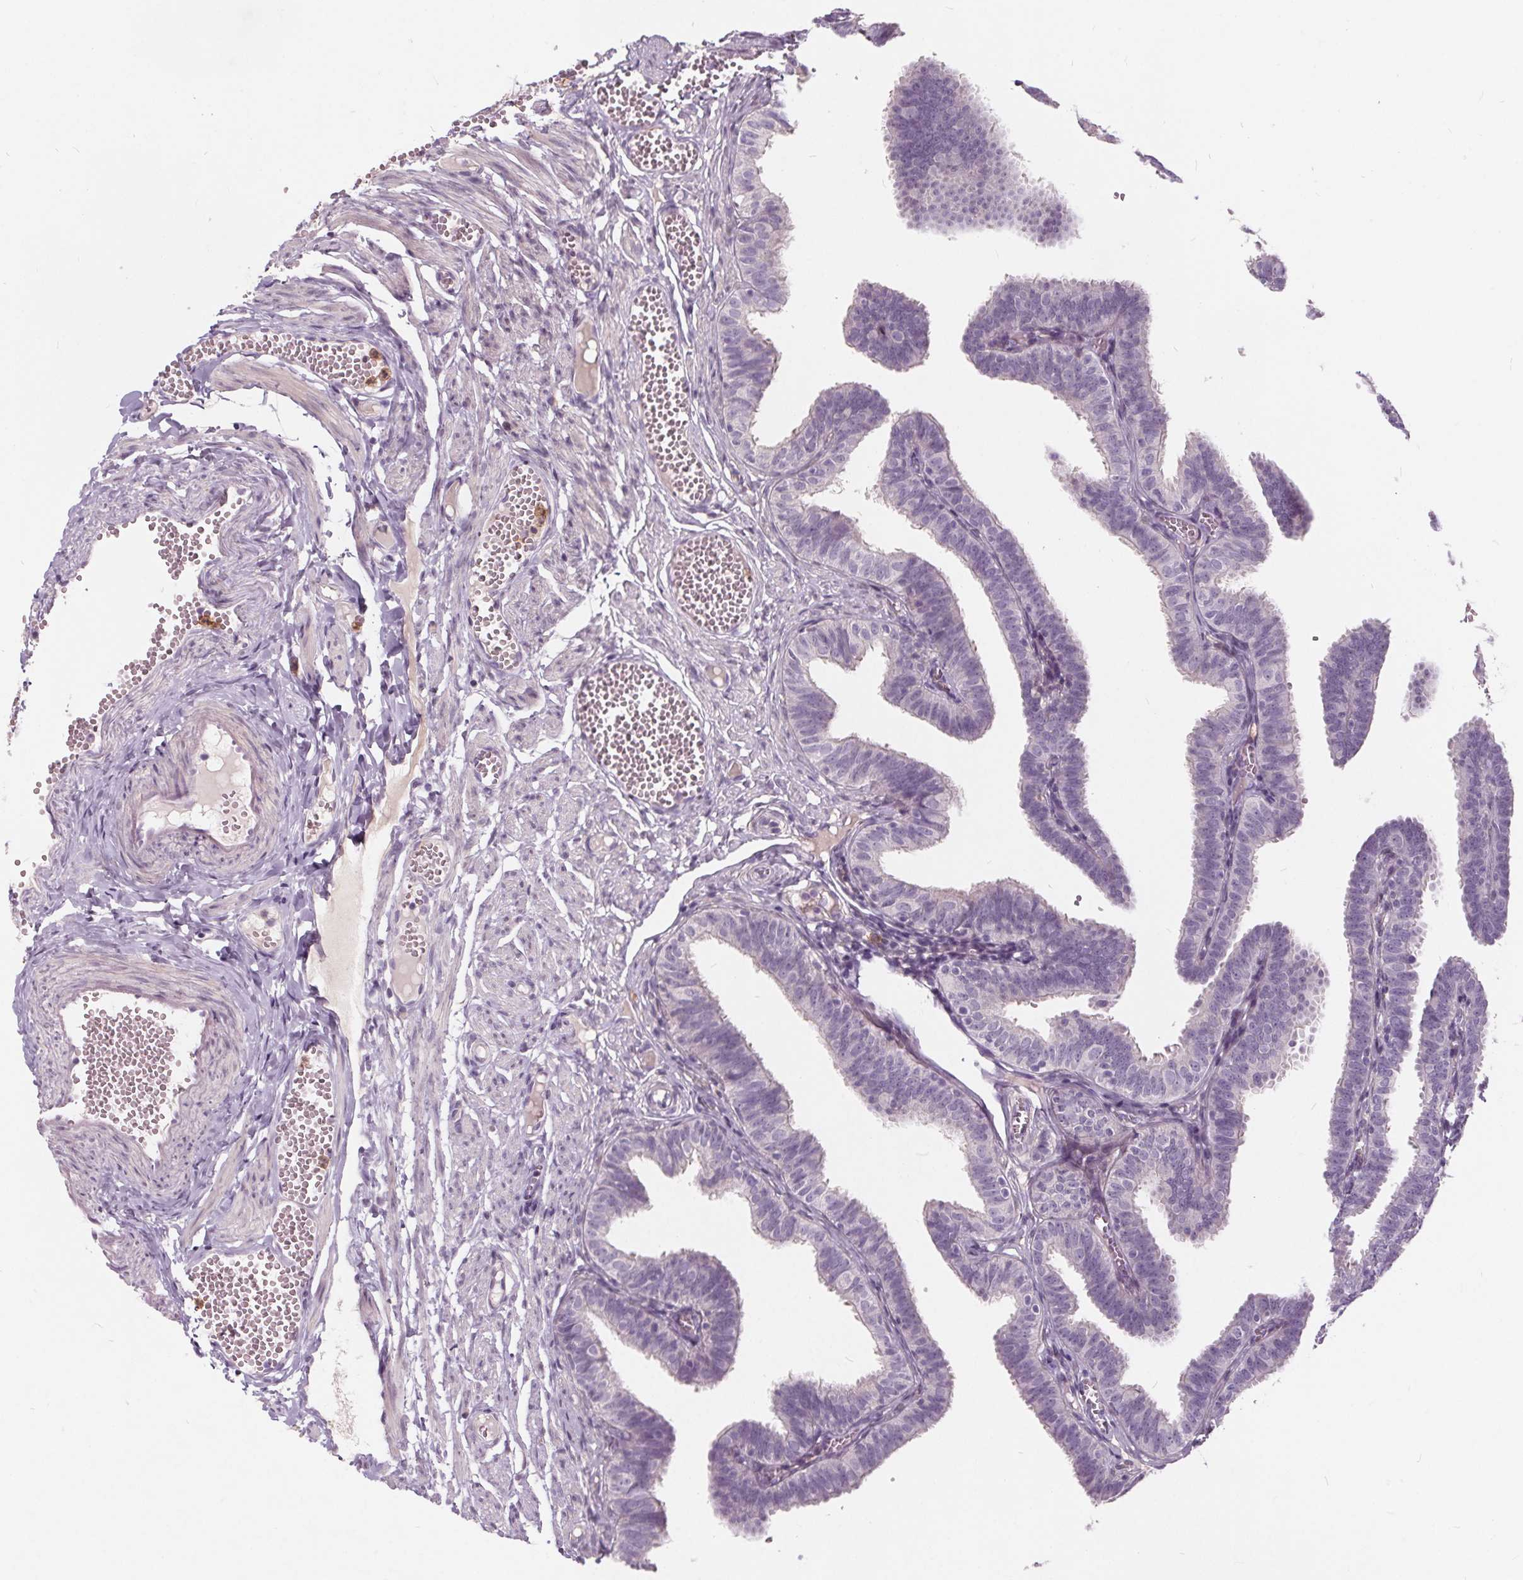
{"staining": {"intensity": "negative", "quantity": "none", "location": "none"}, "tissue": "fallopian tube", "cell_type": "Glandular cells", "image_type": "normal", "snomed": [{"axis": "morphology", "description": "Normal tissue, NOS"}, {"axis": "topography", "description": "Fallopian tube"}], "caption": "This is an immunohistochemistry (IHC) photomicrograph of normal fallopian tube. There is no expression in glandular cells.", "gene": "HAAO", "patient": {"sex": "female", "age": 25}}